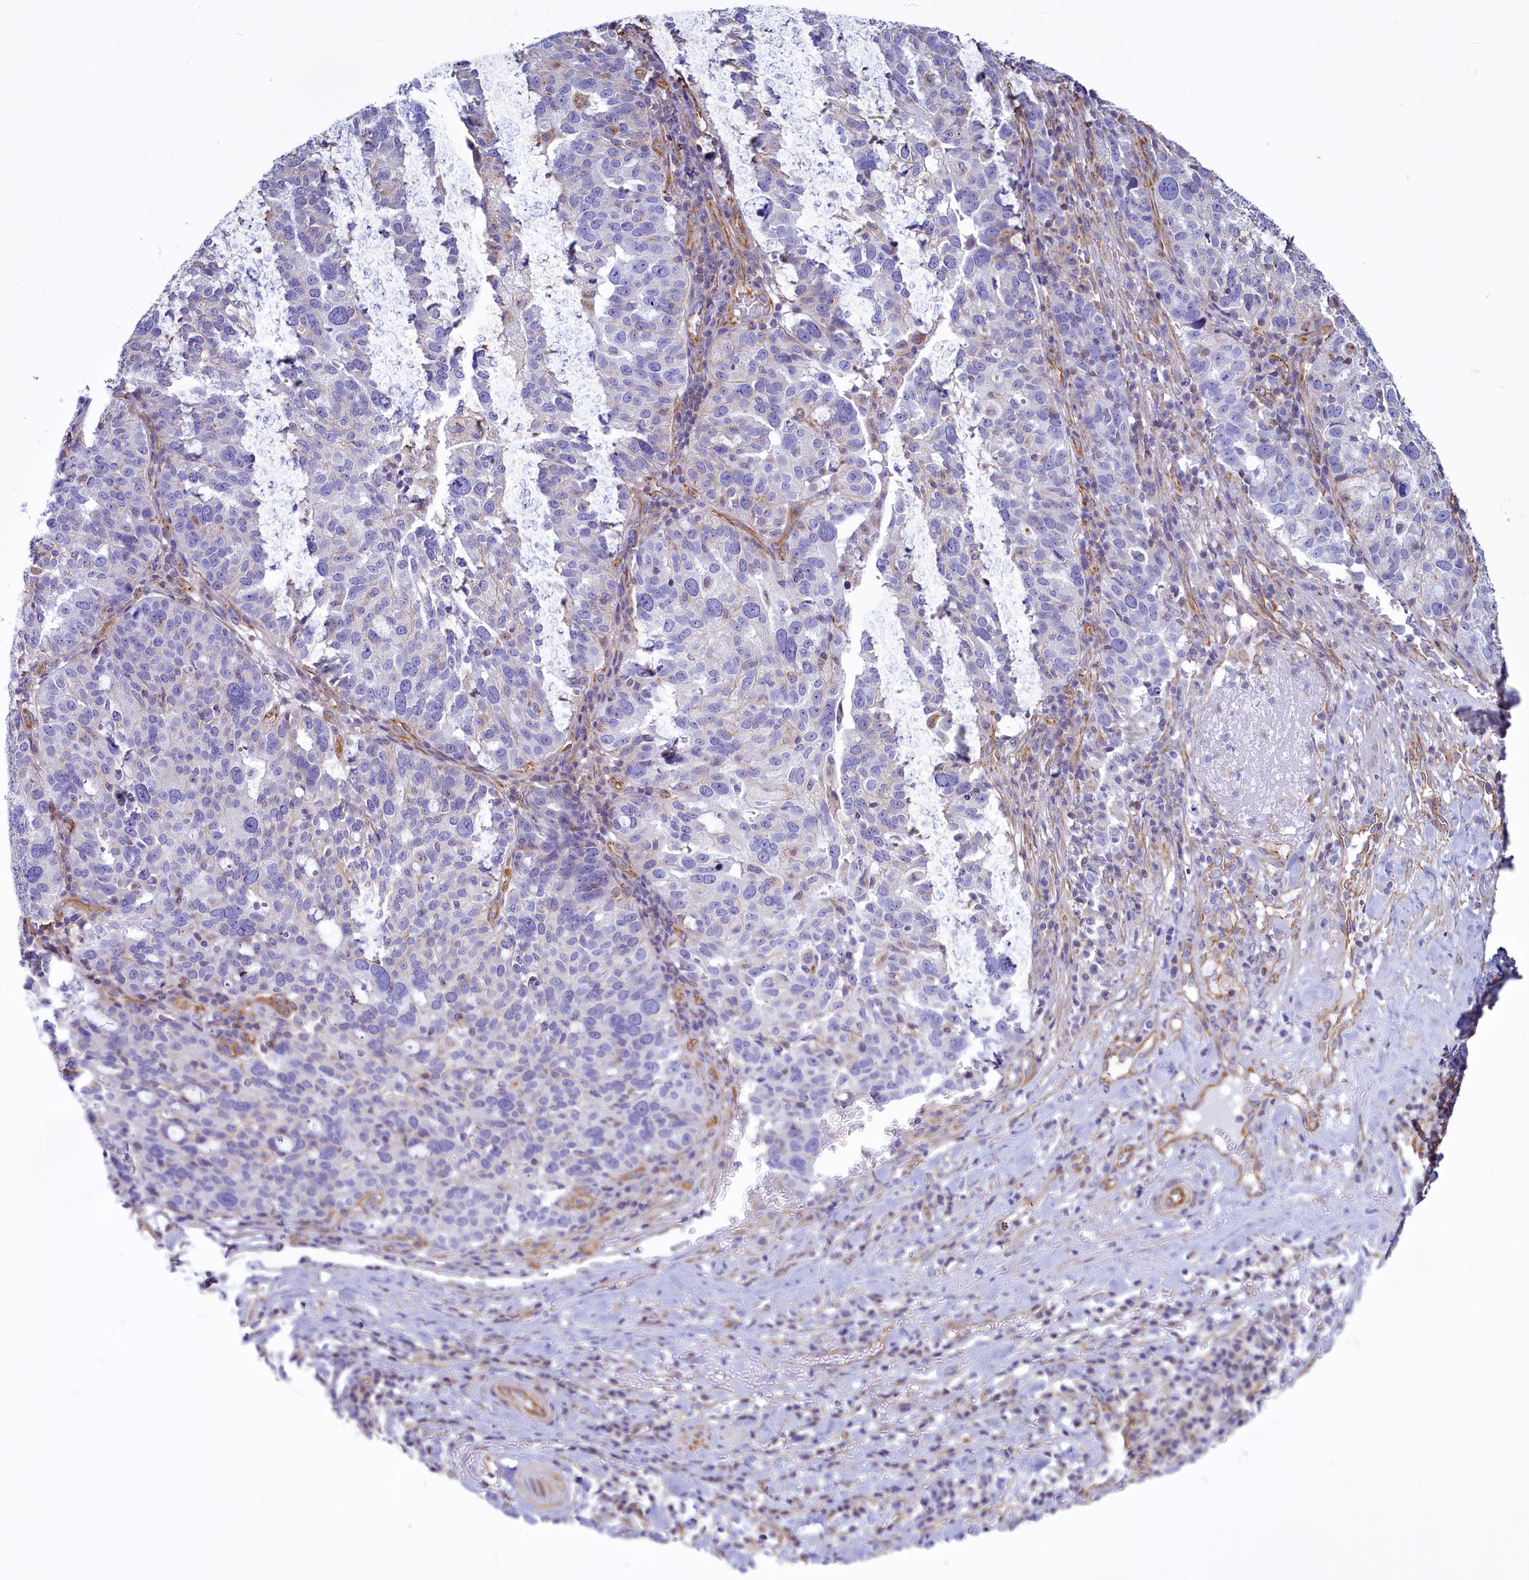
{"staining": {"intensity": "negative", "quantity": "none", "location": "none"}, "tissue": "ovarian cancer", "cell_type": "Tumor cells", "image_type": "cancer", "snomed": [{"axis": "morphology", "description": "Cystadenocarcinoma, serous, NOS"}, {"axis": "topography", "description": "Ovary"}], "caption": "Tumor cells show no significant staining in ovarian serous cystadenocarcinoma. (DAB immunohistochemistry, high magnification).", "gene": "CD99", "patient": {"sex": "female", "age": 59}}